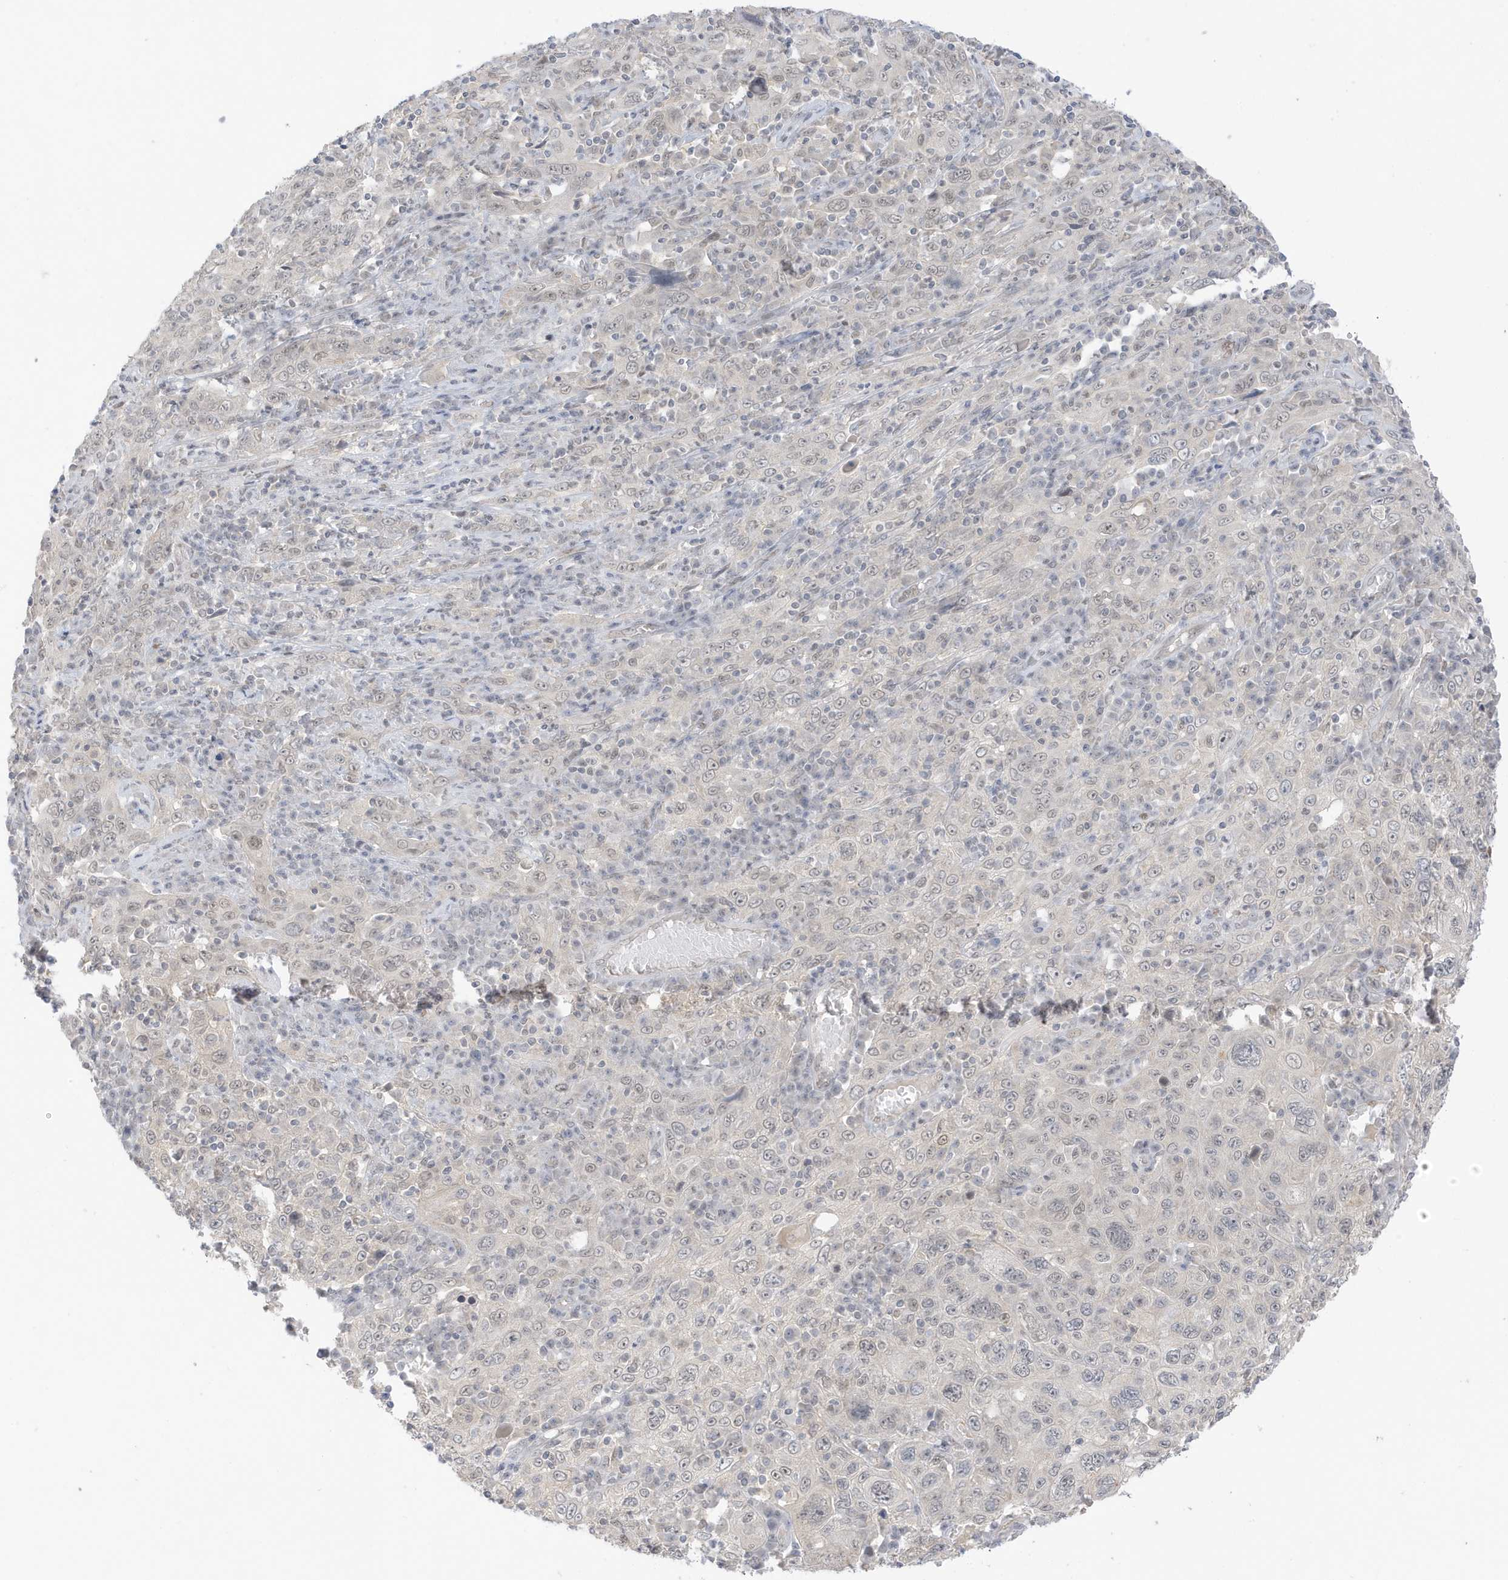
{"staining": {"intensity": "weak", "quantity": "<25%", "location": "nuclear"}, "tissue": "cervical cancer", "cell_type": "Tumor cells", "image_type": "cancer", "snomed": [{"axis": "morphology", "description": "Squamous cell carcinoma, NOS"}, {"axis": "topography", "description": "Cervix"}], "caption": "The micrograph shows no significant staining in tumor cells of cervical squamous cell carcinoma.", "gene": "MSL3", "patient": {"sex": "female", "age": 46}}